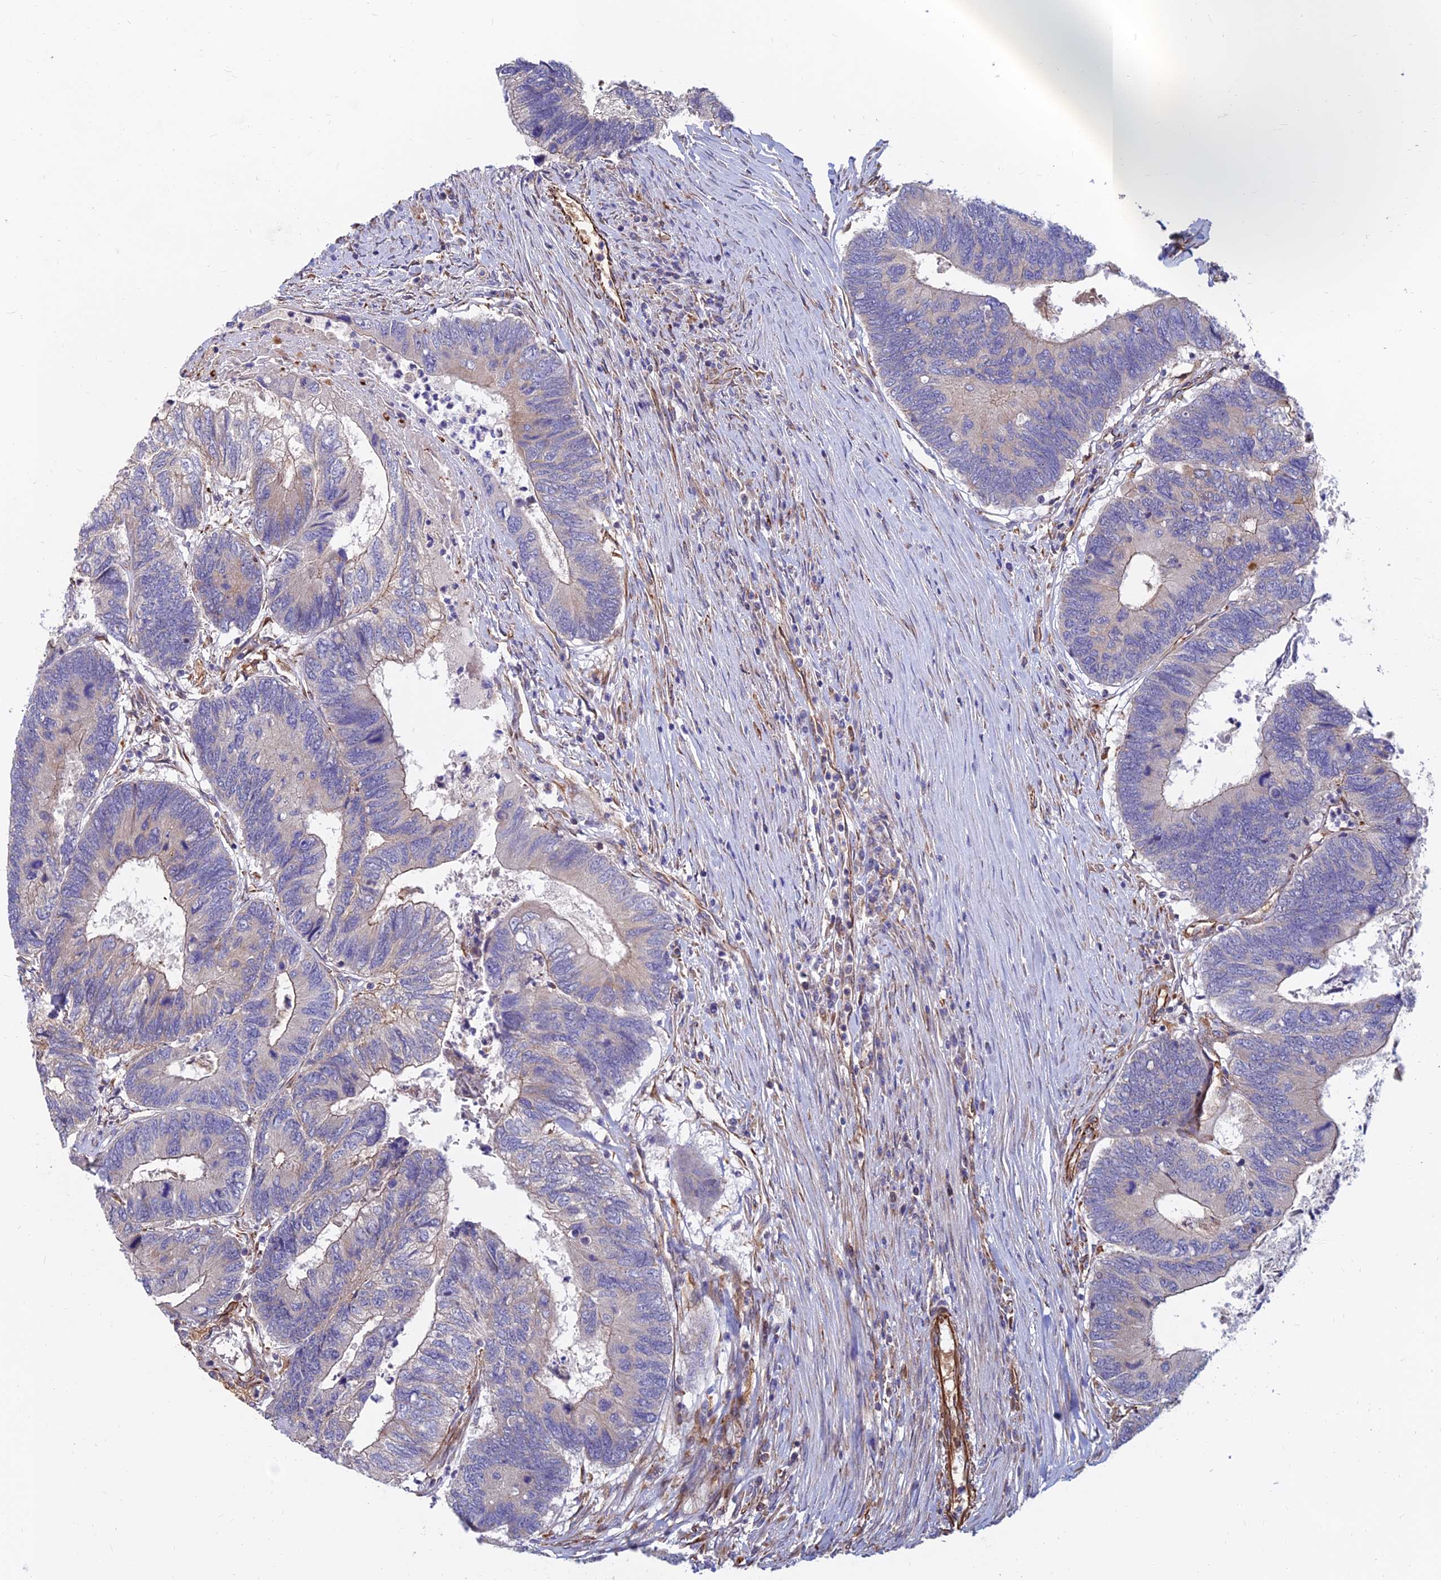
{"staining": {"intensity": "weak", "quantity": "<25%", "location": "cytoplasmic/membranous"}, "tissue": "colorectal cancer", "cell_type": "Tumor cells", "image_type": "cancer", "snomed": [{"axis": "morphology", "description": "Adenocarcinoma, NOS"}, {"axis": "topography", "description": "Colon"}], "caption": "An IHC histopathology image of adenocarcinoma (colorectal) is shown. There is no staining in tumor cells of adenocarcinoma (colorectal).", "gene": "CDK18", "patient": {"sex": "female", "age": 67}}